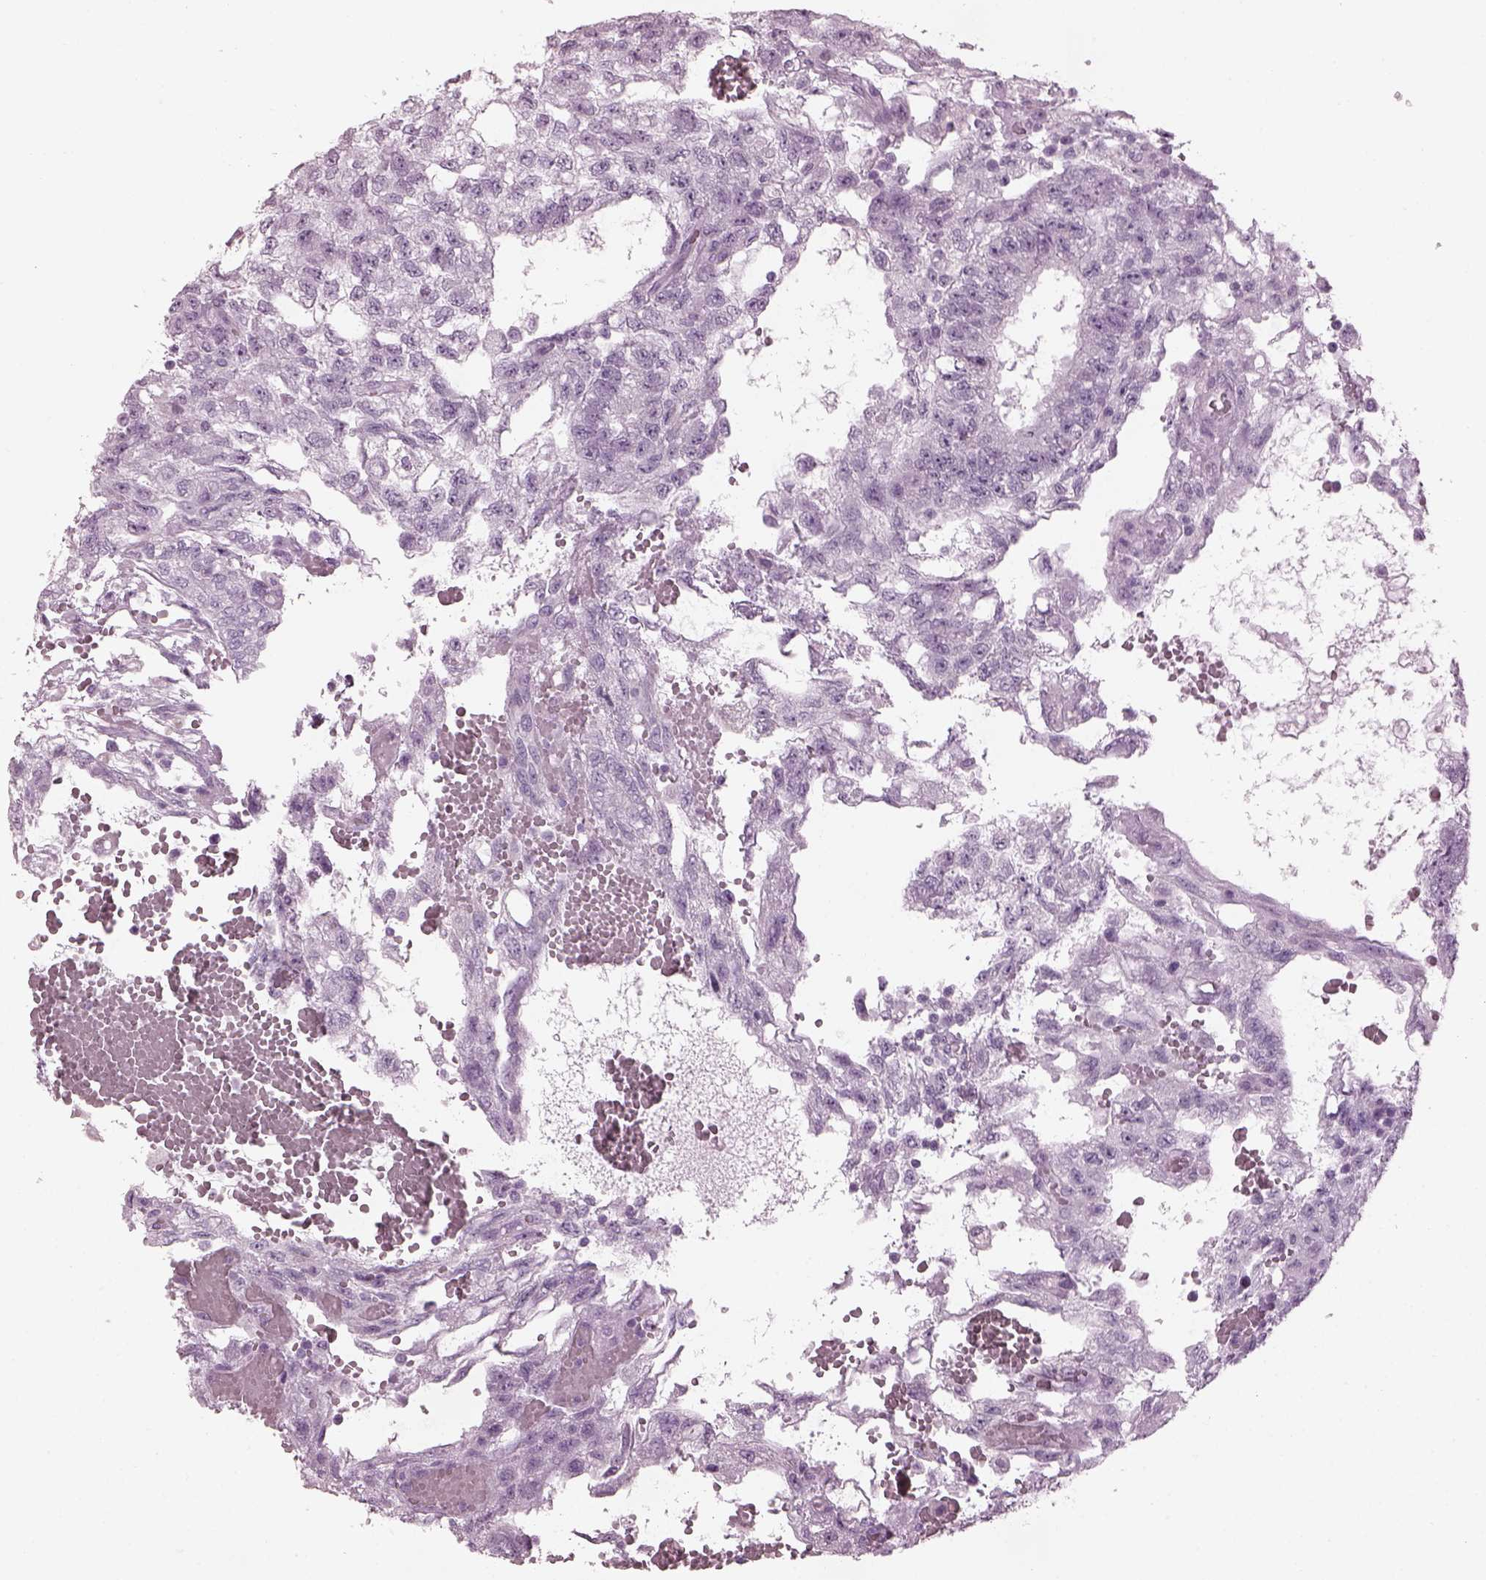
{"staining": {"intensity": "negative", "quantity": "none", "location": "none"}, "tissue": "testis cancer", "cell_type": "Tumor cells", "image_type": "cancer", "snomed": [{"axis": "morphology", "description": "Carcinoma, Embryonal, NOS"}, {"axis": "topography", "description": "Testis"}], "caption": "Immunohistochemical staining of human testis embryonal carcinoma displays no significant expression in tumor cells. (Brightfield microscopy of DAB immunohistochemistry (IHC) at high magnification).", "gene": "PDC", "patient": {"sex": "male", "age": 32}}